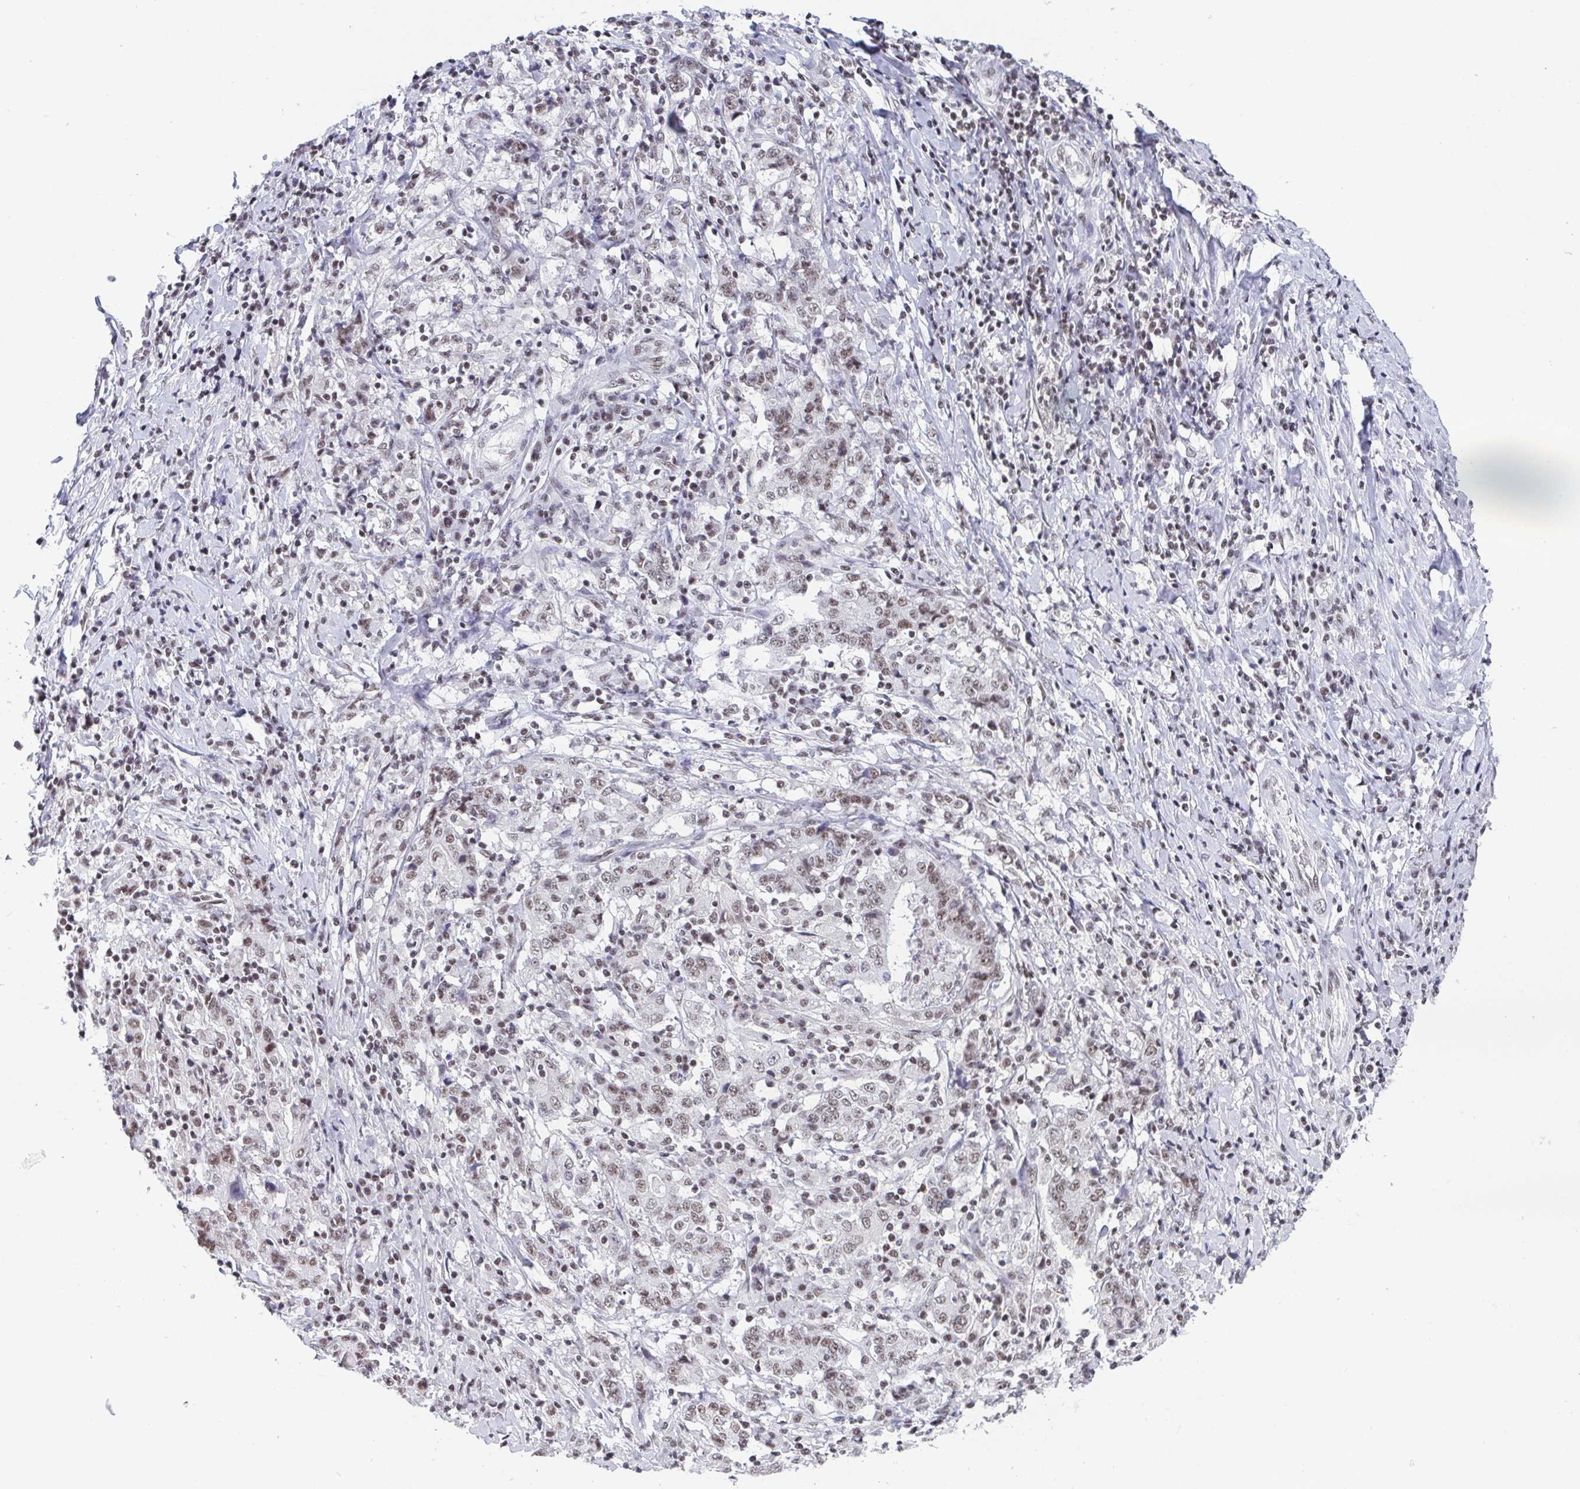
{"staining": {"intensity": "weak", "quantity": ">75%", "location": "nuclear"}, "tissue": "stomach cancer", "cell_type": "Tumor cells", "image_type": "cancer", "snomed": [{"axis": "morphology", "description": "Normal tissue, NOS"}, {"axis": "morphology", "description": "Adenocarcinoma, NOS"}, {"axis": "topography", "description": "Stomach, upper"}, {"axis": "topography", "description": "Stomach"}], "caption": "This is a photomicrograph of immunohistochemistry staining of stomach cancer, which shows weak positivity in the nuclear of tumor cells.", "gene": "CTCF", "patient": {"sex": "male", "age": 59}}